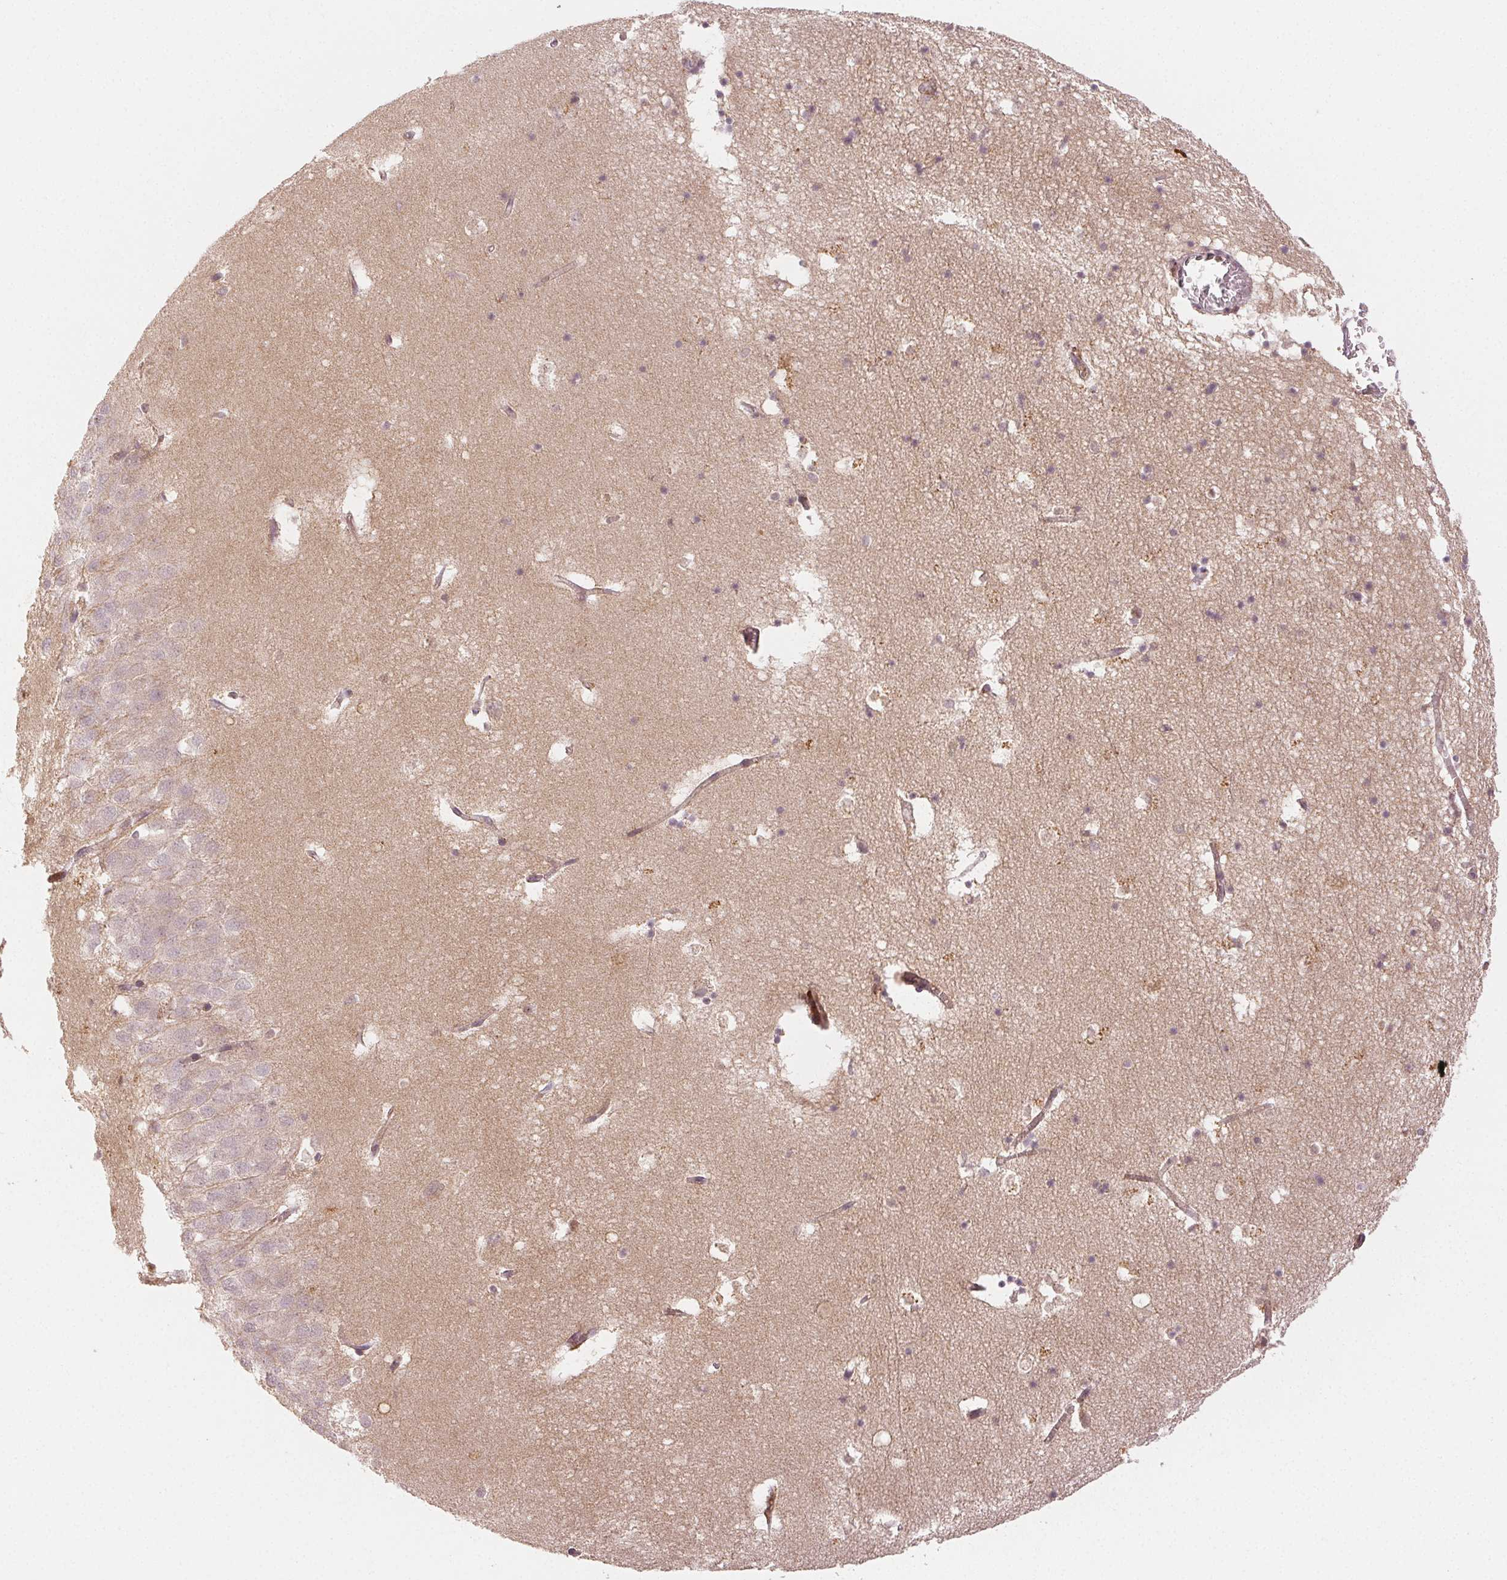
{"staining": {"intensity": "negative", "quantity": "none", "location": "none"}, "tissue": "hippocampus", "cell_type": "Glial cells", "image_type": "normal", "snomed": [{"axis": "morphology", "description": "Normal tissue, NOS"}, {"axis": "topography", "description": "Hippocampus"}], "caption": "Immunohistochemistry (IHC) of benign hippocampus exhibits no expression in glial cells. Brightfield microscopy of immunohistochemistry stained with DAB (brown) and hematoxylin (blue), captured at high magnification.", "gene": "MAPK14", "patient": {"sex": "male", "age": 58}}